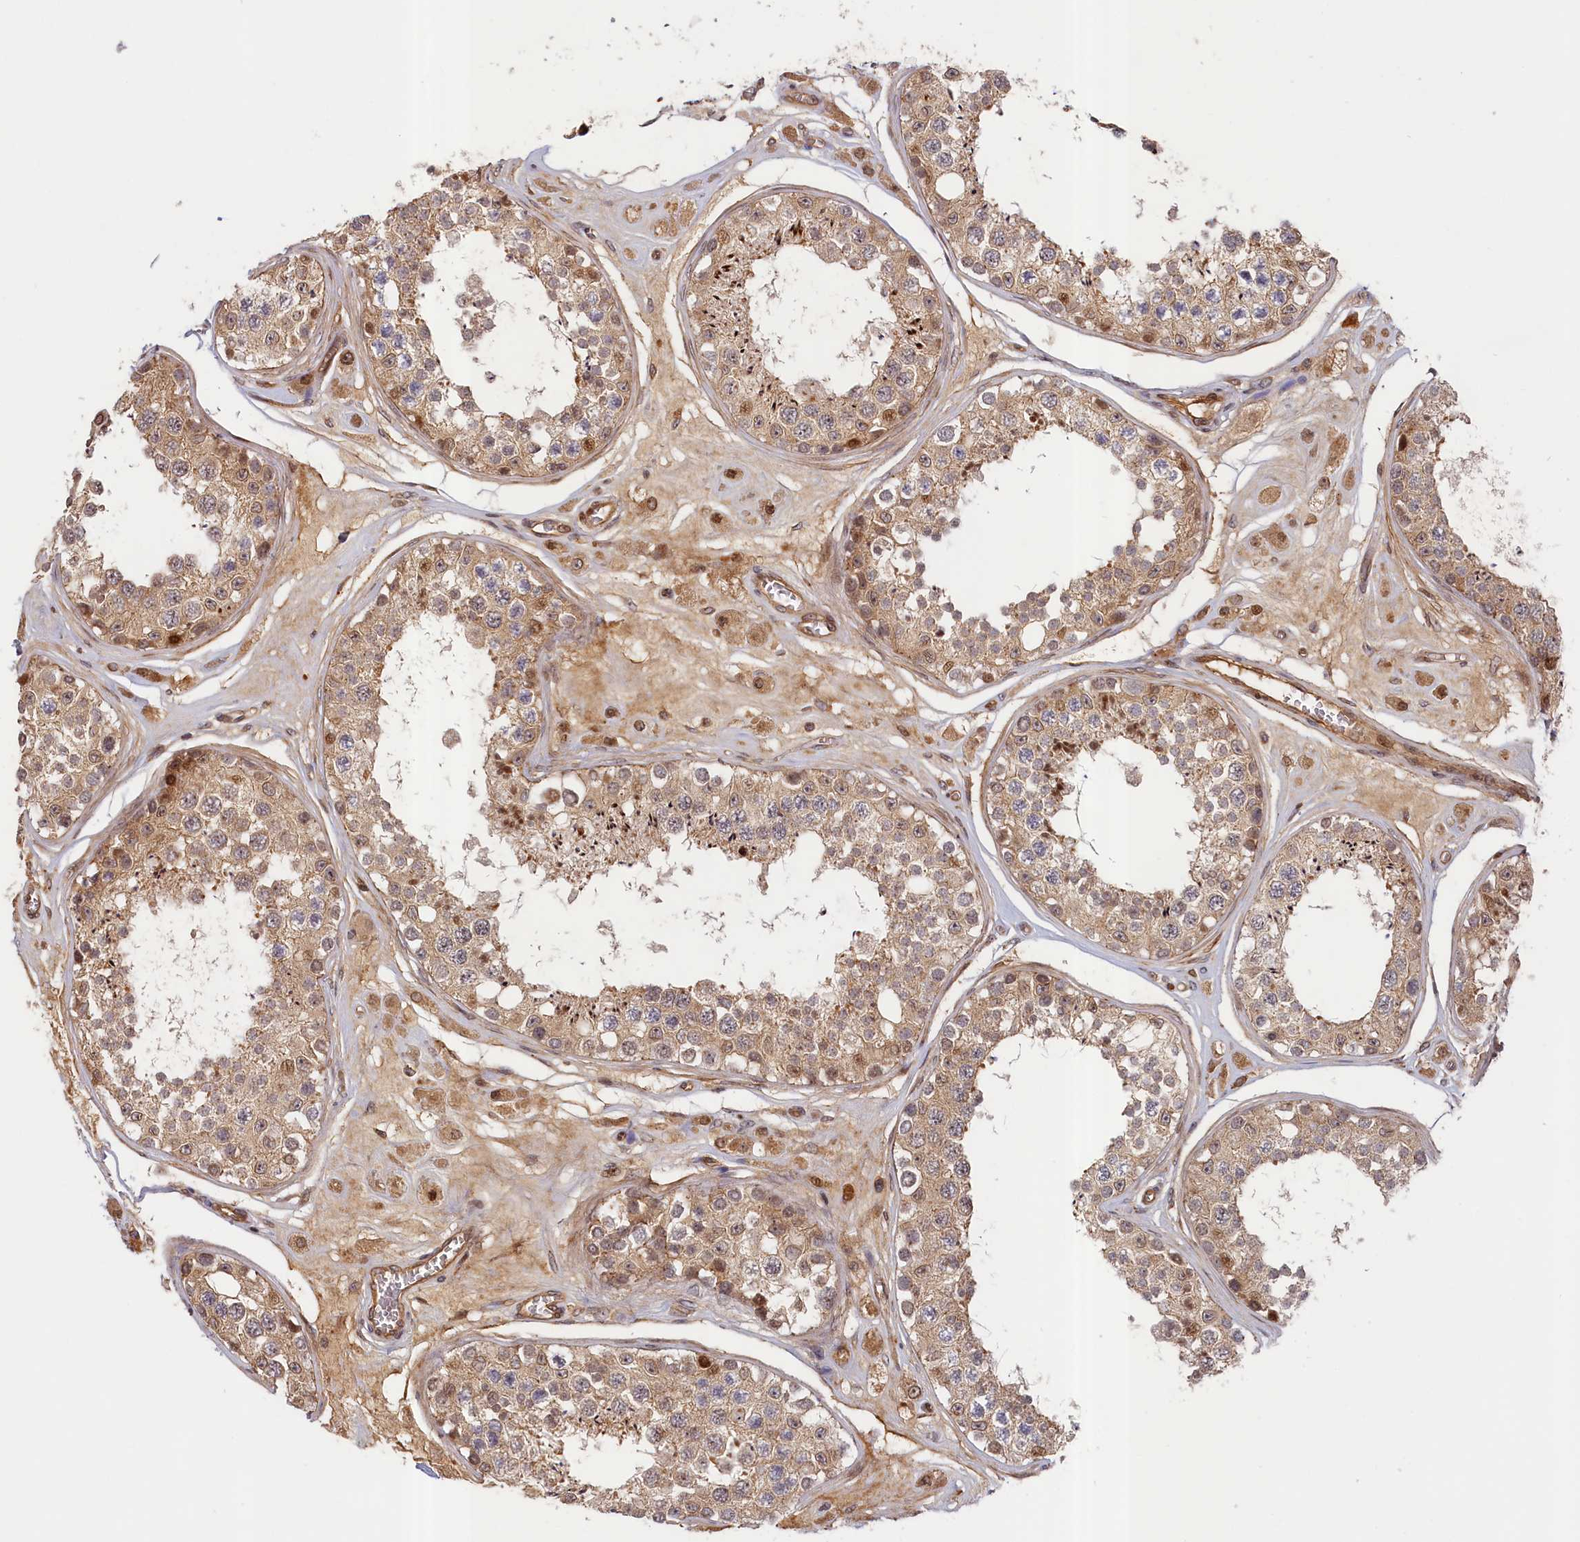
{"staining": {"intensity": "moderate", "quantity": ">75%", "location": "cytoplasmic/membranous"}, "tissue": "testis", "cell_type": "Cells in seminiferous ducts", "image_type": "normal", "snomed": [{"axis": "morphology", "description": "Normal tissue, NOS"}, {"axis": "topography", "description": "Testis"}], "caption": "Immunohistochemistry of unremarkable testis shows medium levels of moderate cytoplasmic/membranous expression in about >75% of cells in seminiferous ducts. Using DAB (3,3'-diaminobenzidine) (brown) and hematoxylin (blue) stains, captured at high magnification using brightfield microscopy.", "gene": "CEP44", "patient": {"sex": "male", "age": 25}}